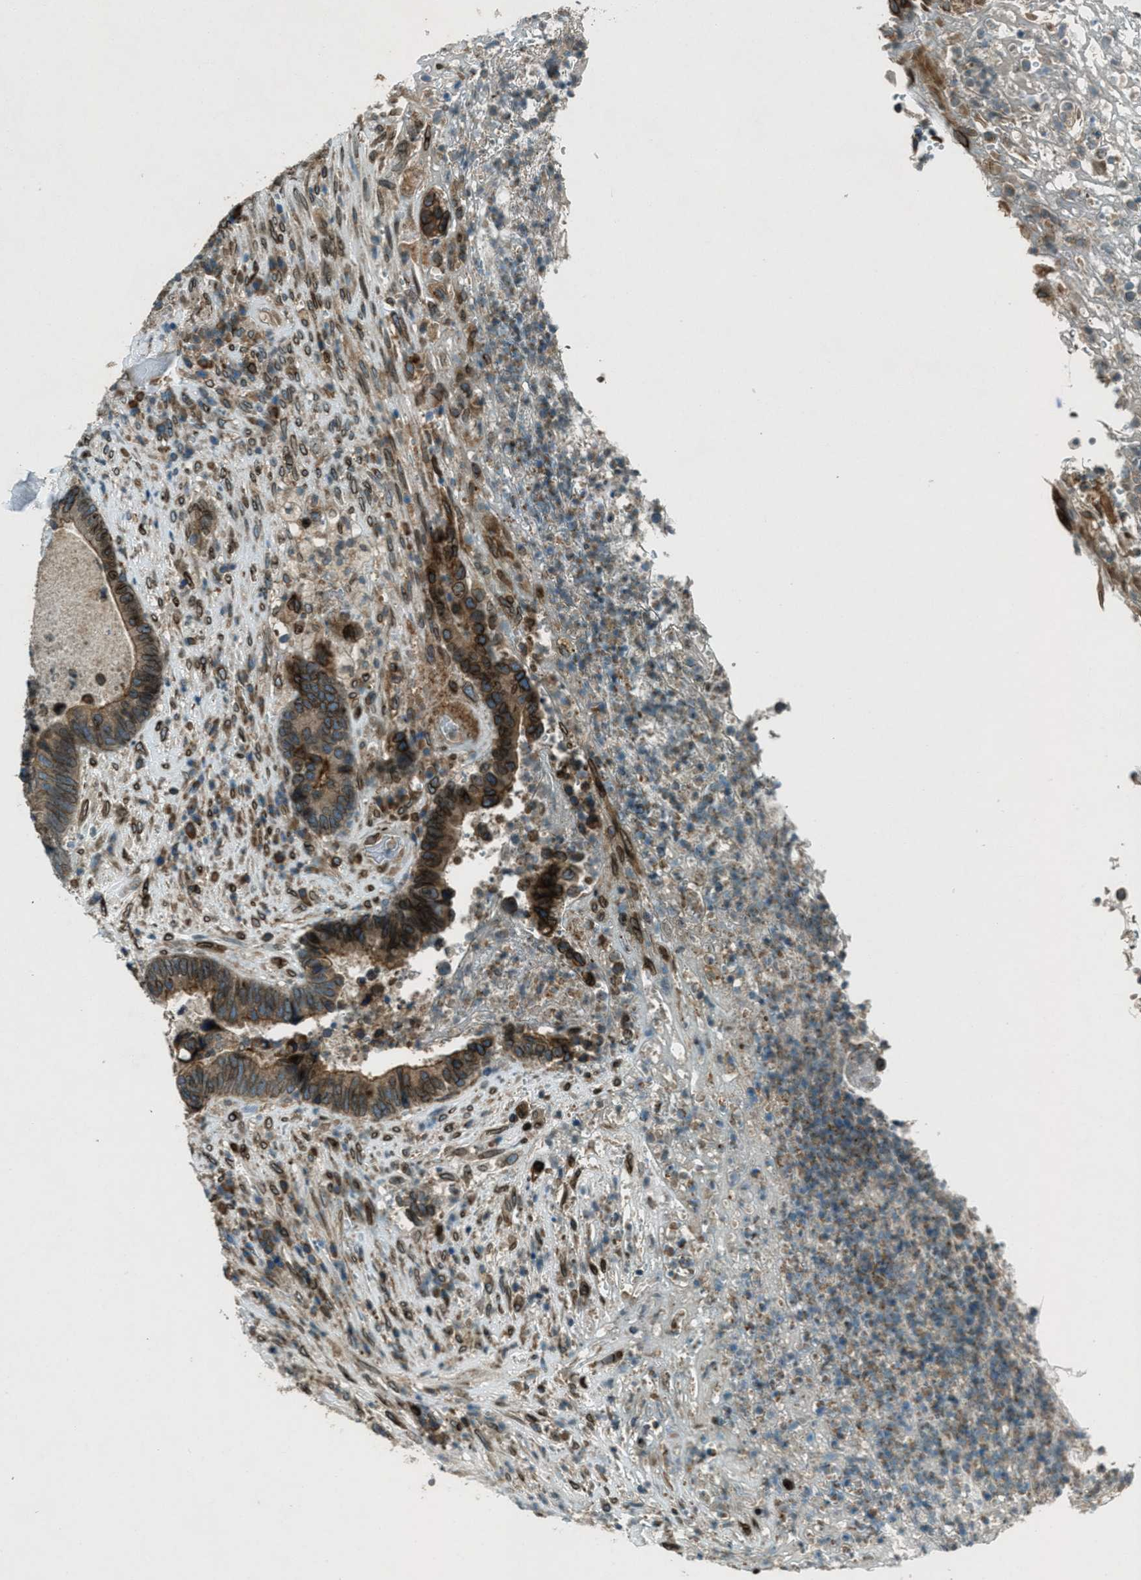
{"staining": {"intensity": "moderate", "quantity": ">75%", "location": "cytoplasmic/membranous,nuclear"}, "tissue": "colorectal cancer", "cell_type": "Tumor cells", "image_type": "cancer", "snomed": [{"axis": "morphology", "description": "Adenocarcinoma, NOS"}, {"axis": "topography", "description": "Rectum"}], "caption": "A brown stain labels moderate cytoplasmic/membranous and nuclear expression of a protein in colorectal cancer (adenocarcinoma) tumor cells.", "gene": "LEMD2", "patient": {"sex": "female", "age": 89}}